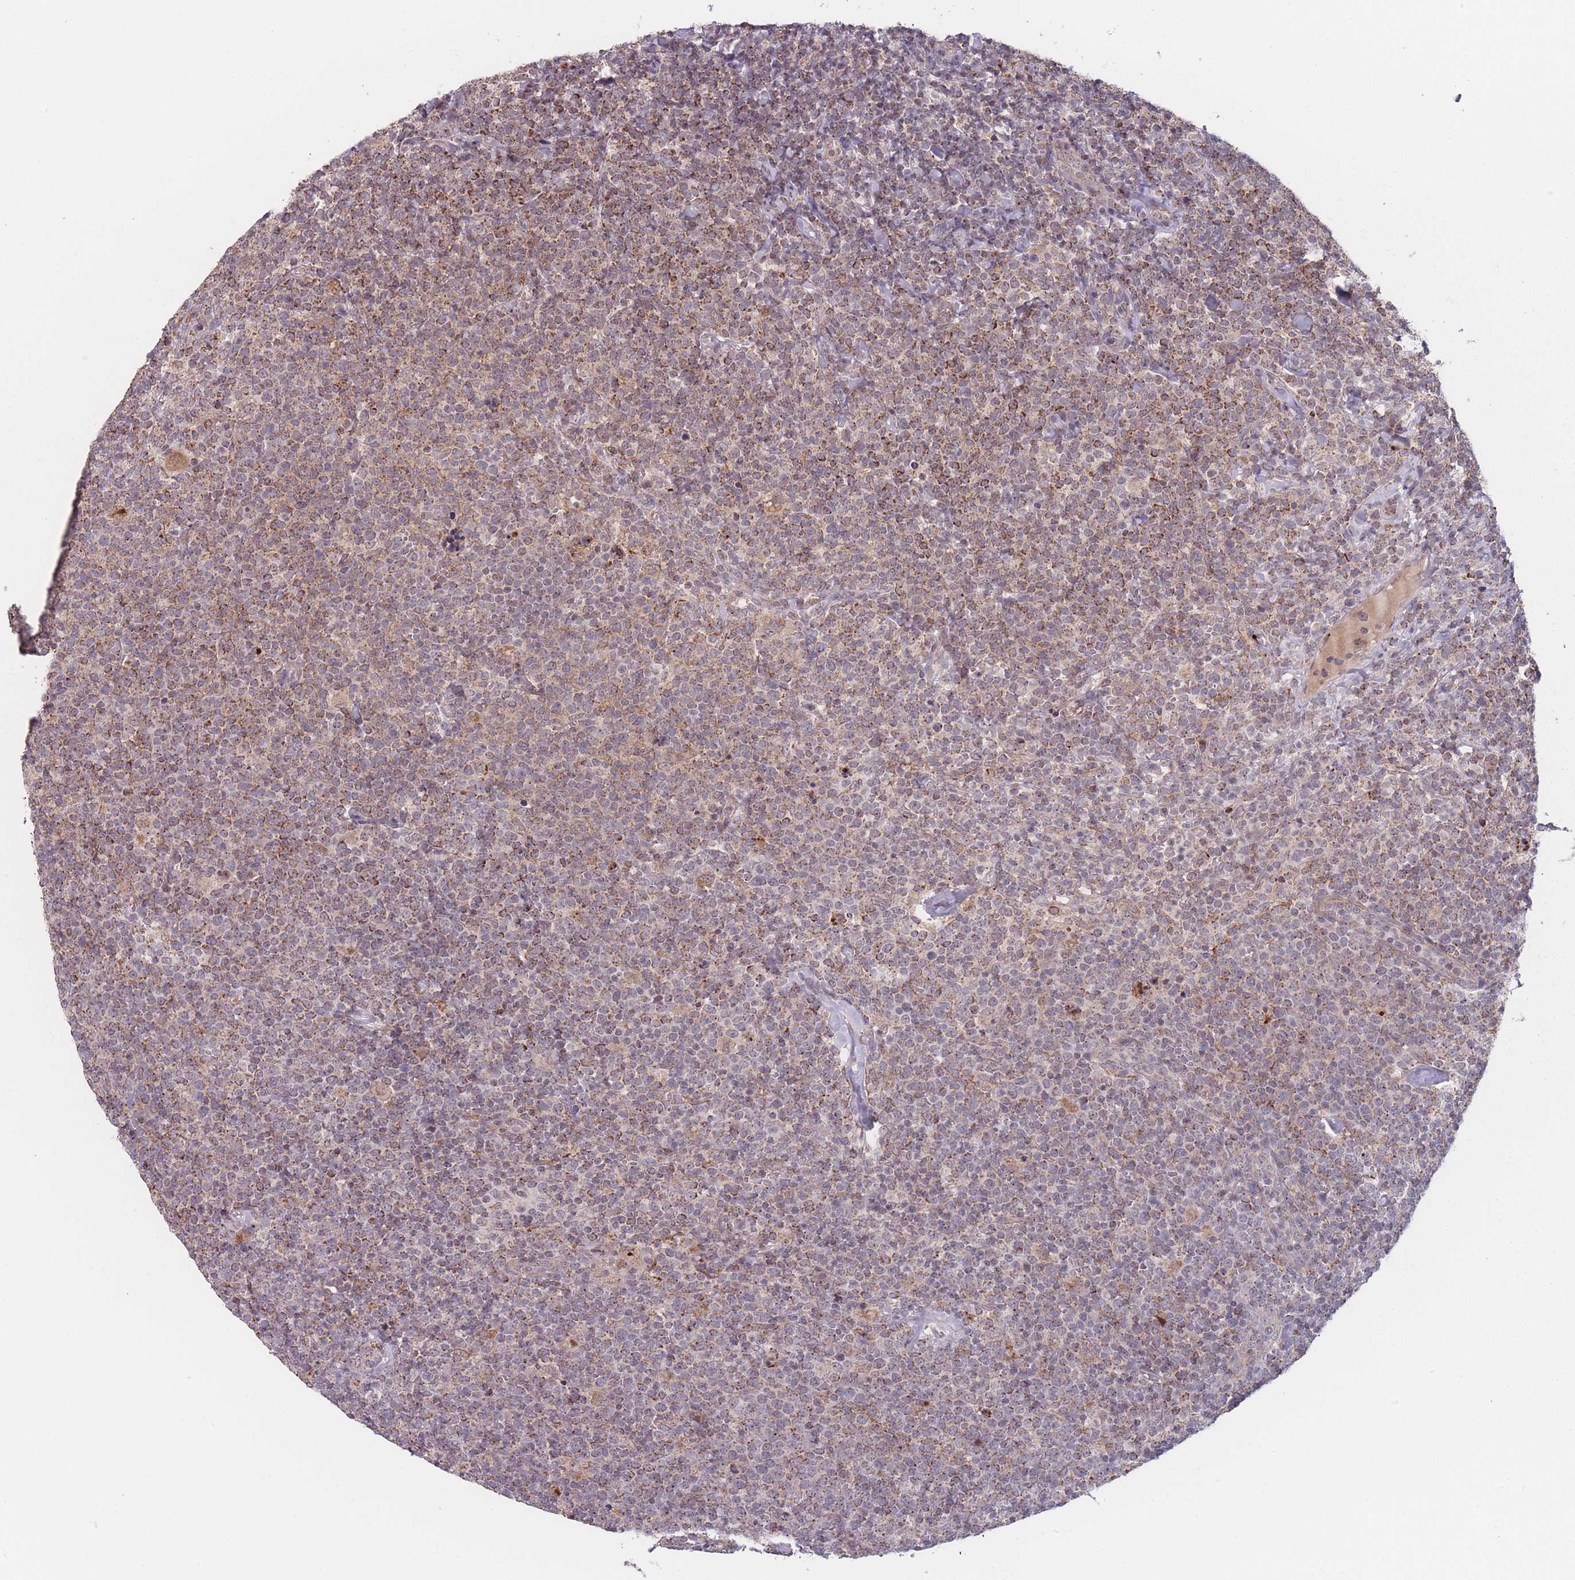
{"staining": {"intensity": "weak", "quantity": ">75%", "location": "cytoplasmic/membranous"}, "tissue": "lymphoma", "cell_type": "Tumor cells", "image_type": "cancer", "snomed": [{"axis": "morphology", "description": "Malignant lymphoma, non-Hodgkin's type, High grade"}, {"axis": "topography", "description": "Lymph node"}], "caption": "Immunohistochemical staining of high-grade malignant lymphoma, non-Hodgkin's type reveals low levels of weak cytoplasmic/membranous expression in about >75% of tumor cells. The staining was performed using DAB (3,3'-diaminobenzidine) to visualize the protein expression in brown, while the nuclei were stained in blue with hematoxylin (Magnification: 20x).", "gene": "TMEM232", "patient": {"sex": "male", "age": 61}}